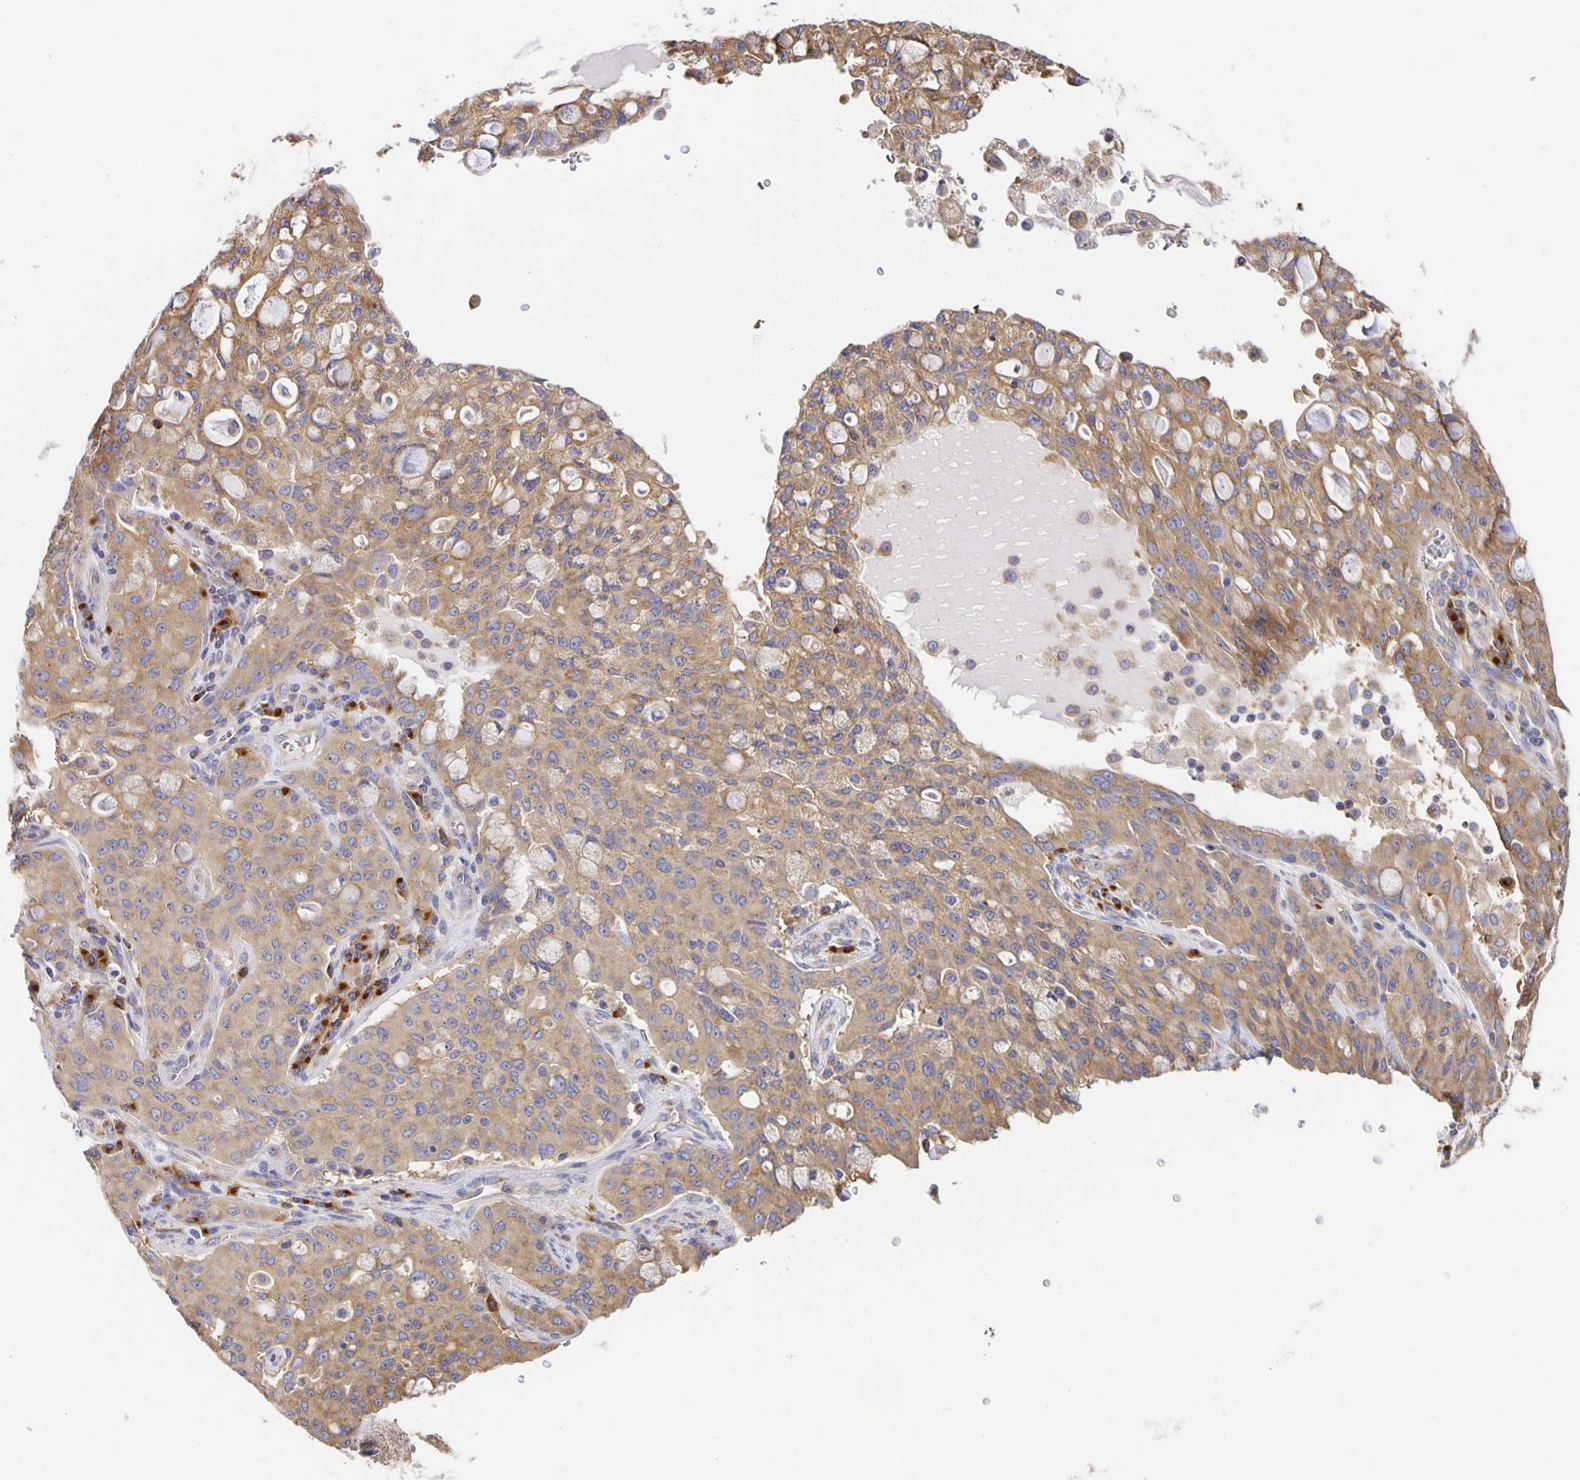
{"staining": {"intensity": "moderate", "quantity": ">75%", "location": "cytoplasmic/membranous"}, "tissue": "lung cancer", "cell_type": "Tumor cells", "image_type": "cancer", "snomed": [{"axis": "morphology", "description": "Adenocarcinoma, NOS"}, {"axis": "topography", "description": "Lung"}], "caption": "IHC histopathology image of lung cancer stained for a protein (brown), which shows medium levels of moderate cytoplasmic/membranous positivity in approximately >75% of tumor cells.", "gene": "USO1", "patient": {"sex": "female", "age": 44}}